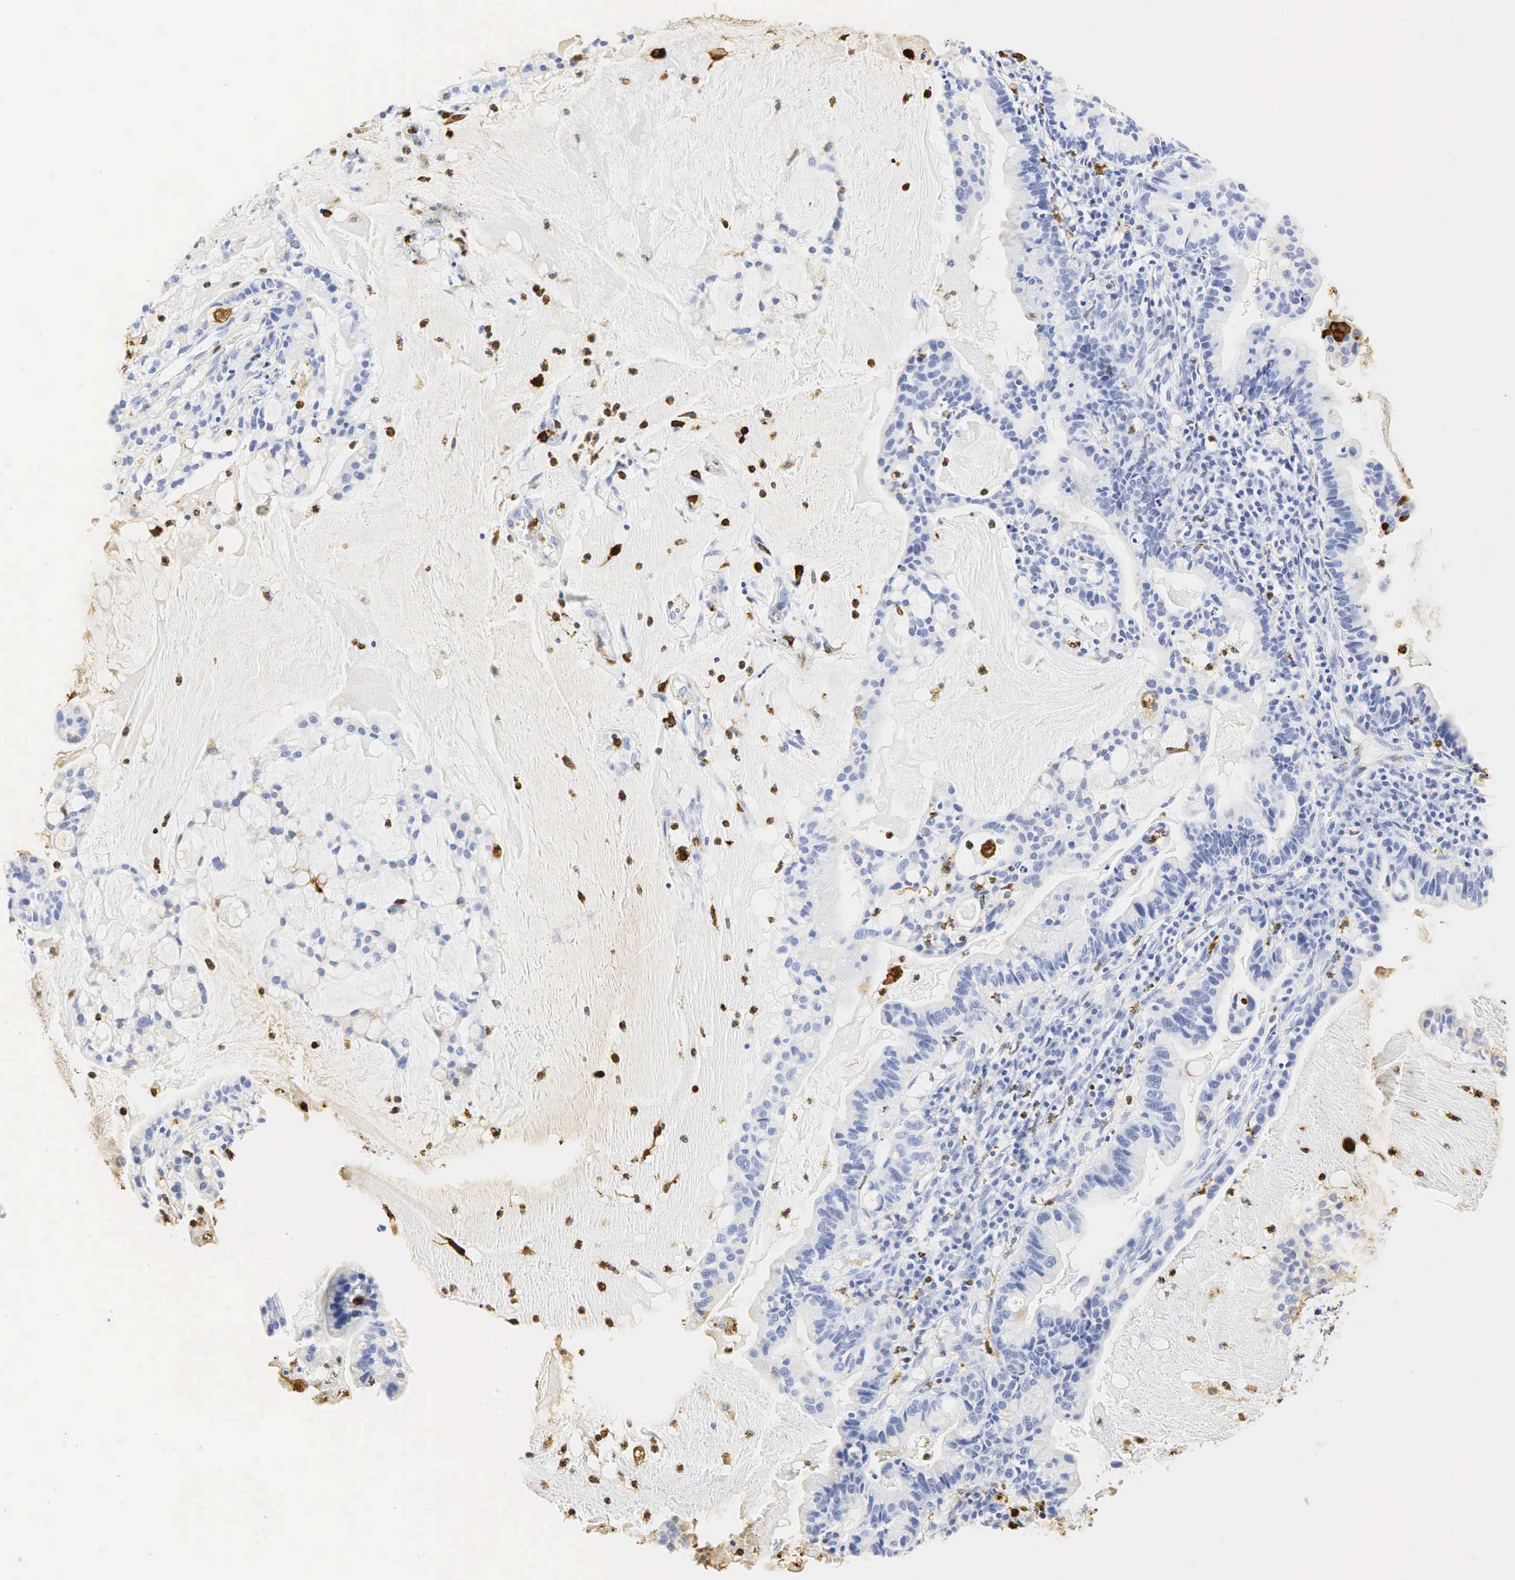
{"staining": {"intensity": "negative", "quantity": "none", "location": "none"}, "tissue": "cervical cancer", "cell_type": "Tumor cells", "image_type": "cancer", "snomed": [{"axis": "morphology", "description": "Adenocarcinoma, NOS"}, {"axis": "topography", "description": "Cervix"}], "caption": "High magnification brightfield microscopy of cervical adenocarcinoma stained with DAB (brown) and counterstained with hematoxylin (blue): tumor cells show no significant expression.", "gene": "LYZ", "patient": {"sex": "female", "age": 41}}